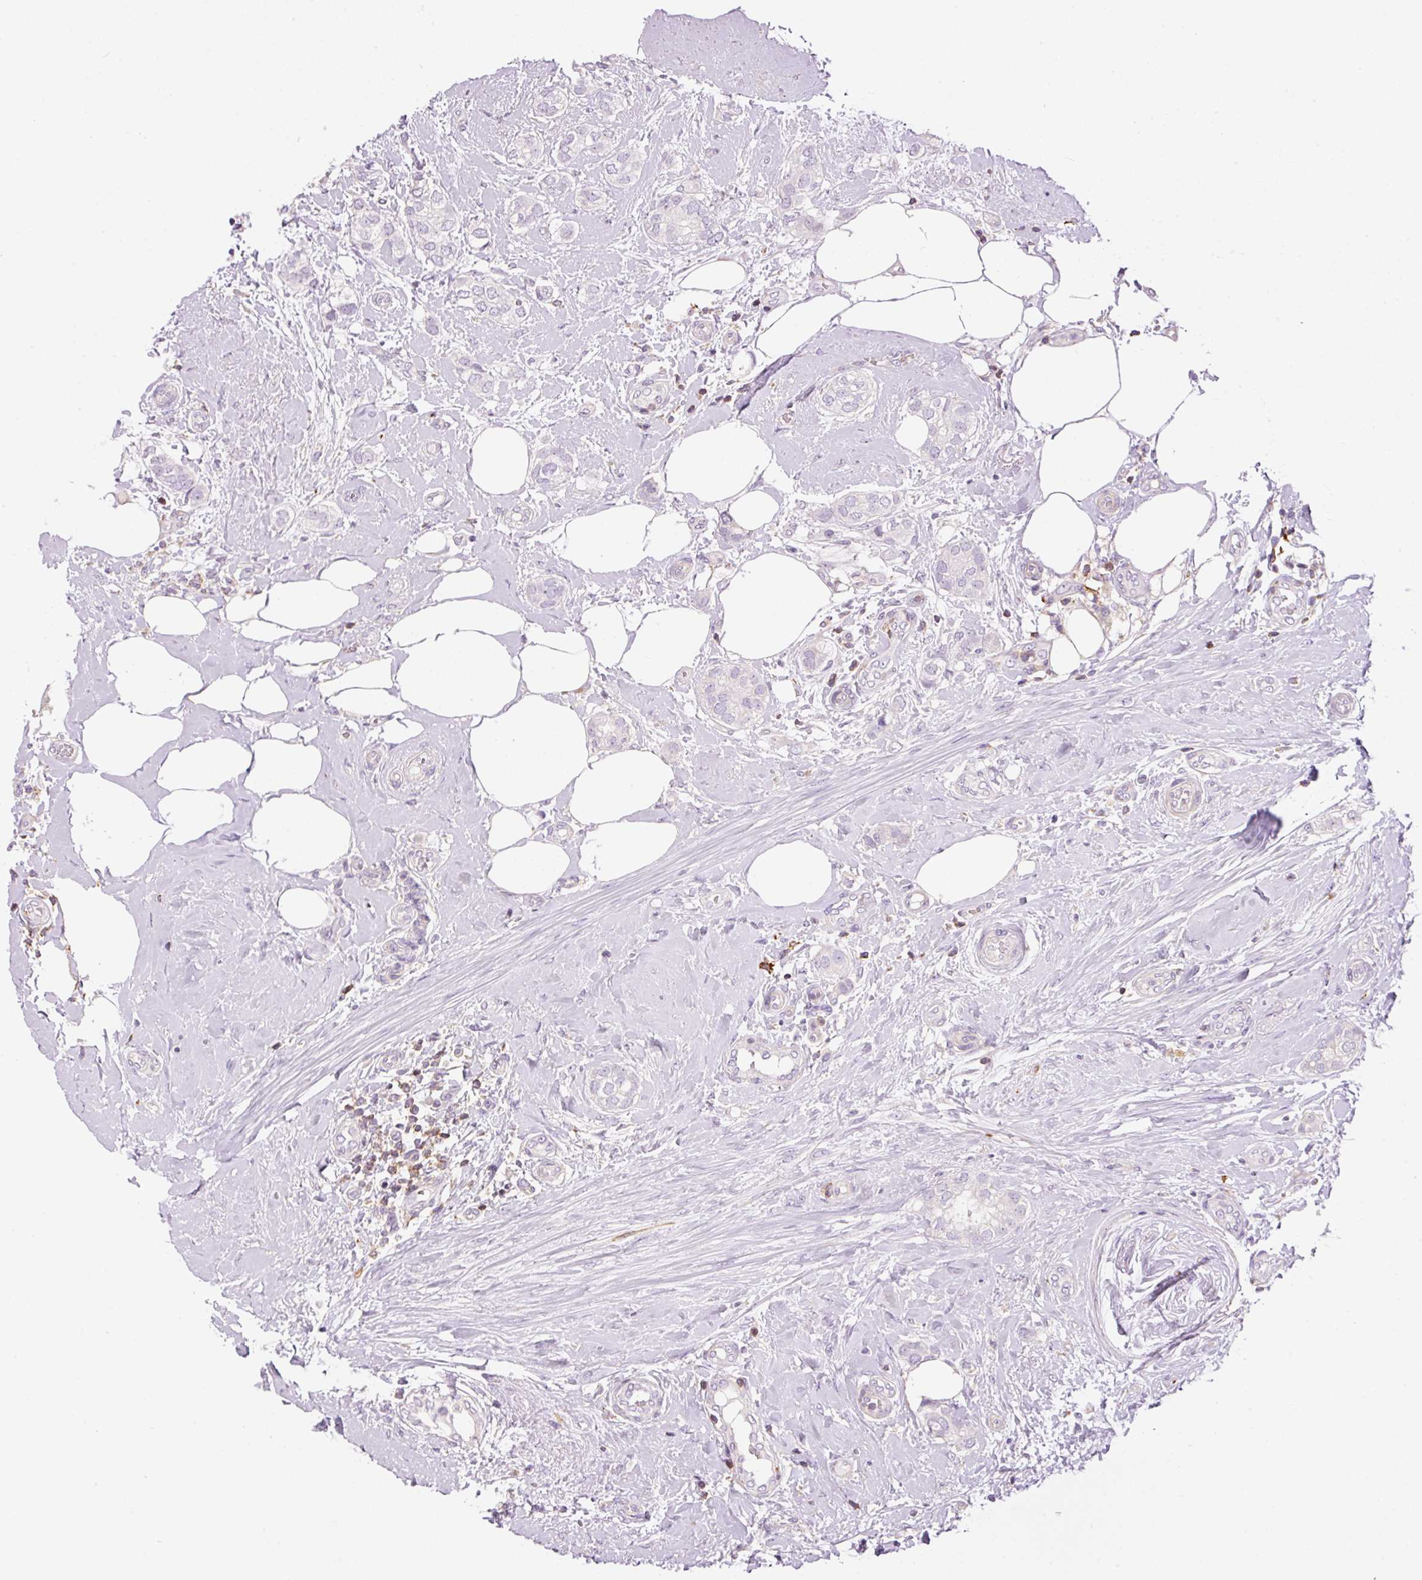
{"staining": {"intensity": "negative", "quantity": "none", "location": "none"}, "tissue": "breast cancer", "cell_type": "Tumor cells", "image_type": "cancer", "snomed": [{"axis": "morphology", "description": "Duct carcinoma"}, {"axis": "topography", "description": "Breast"}], "caption": "A photomicrograph of breast intraductal carcinoma stained for a protein displays no brown staining in tumor cells. (DAB IHC, high magnification).", "gene": "DOK6", "patient": {"sex": "female", "age": 73}}